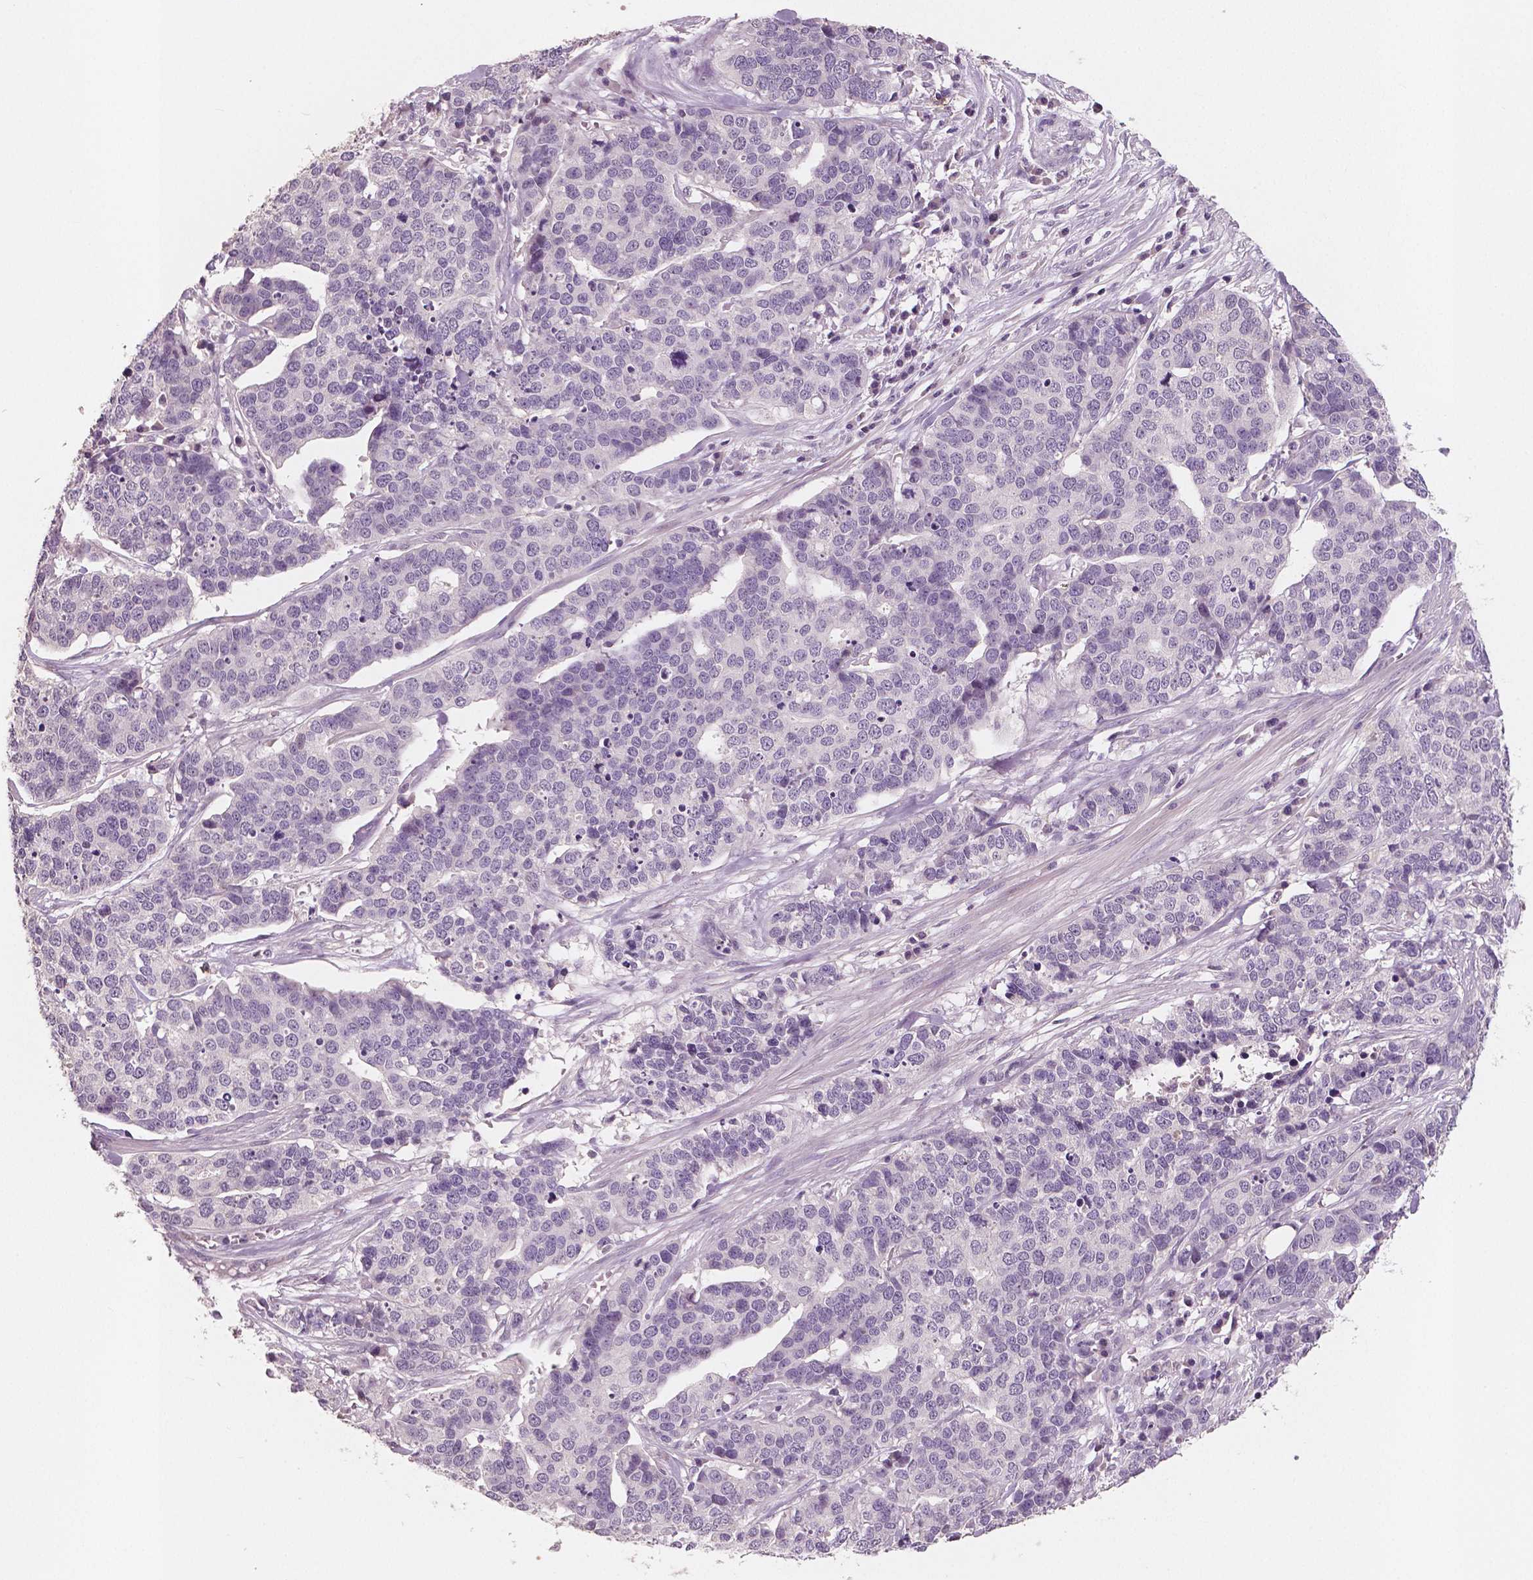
{"staining": {"intensity": "negative", "quantity": "none", "location": "none"}, "tissue": "ovarian cancer", "cell_type": "Tumor cells", "image_type": "cancer", "snomed": [{"axis": "morphology", "description": "Carcinoma, endometroid"}, {"axis": "topography", "description": "Ovary"}], "caption": "Protein analysis of ovarian endometroid carcinoma reveals no significant positivity in tumor cells. Nuclei are stained in blue.", "gene": "KIT", "patient": {"sex": "female", "age": 65}}